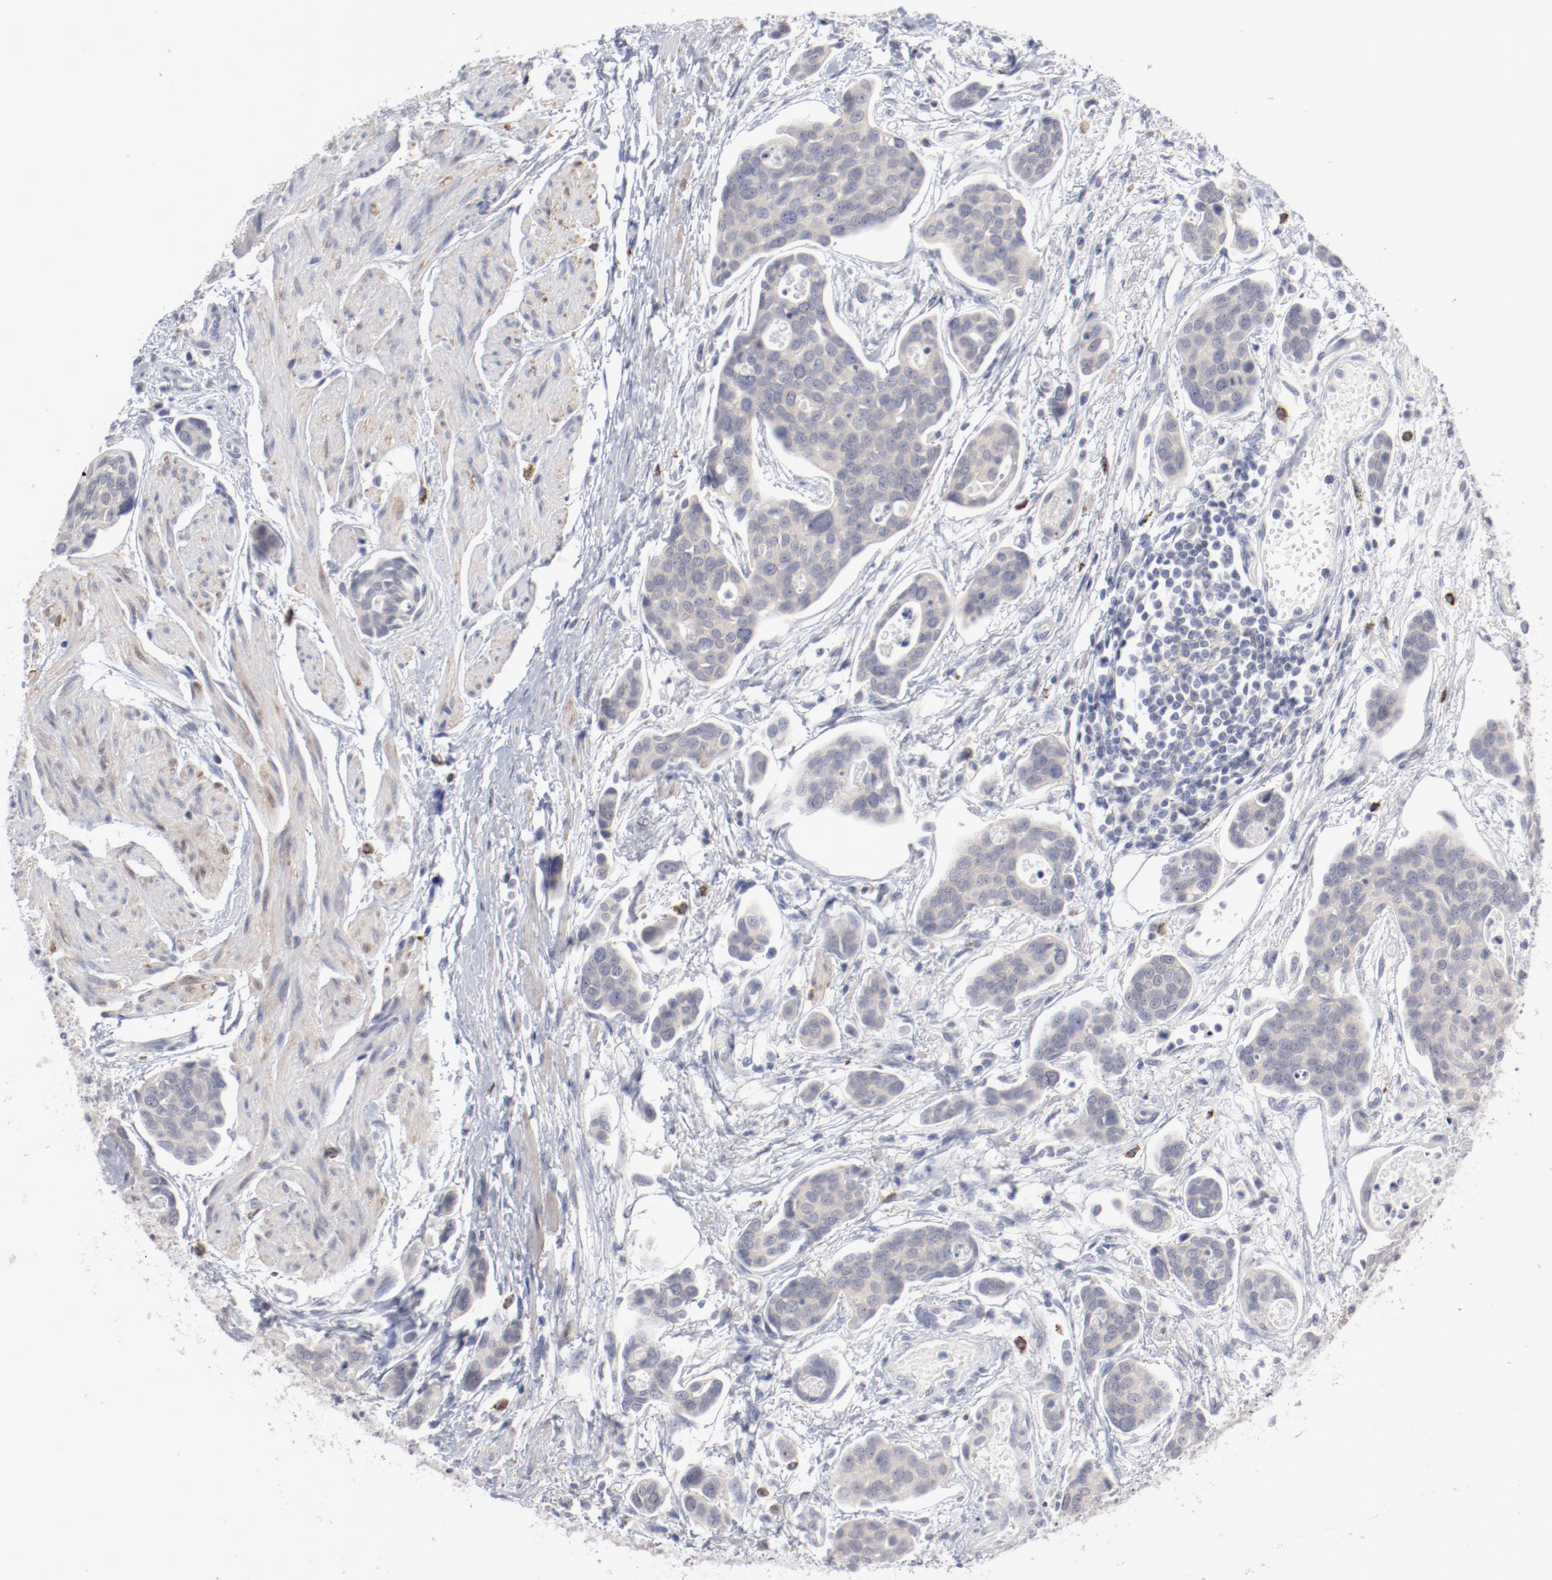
{"staining": {"intensity": "weak", "quantity": ">75%", "location": "cytoplasmic/membranous"}, "tissue": "urothelial cancer", "cell_type": "Tumor cells", "image_type": "cancer", "snomed": [{"axis": "morphology", "description": "Urothelial carcinoma, High grade"}, {"axis": "topography", "description": "Urinary bladder"}], "caption": "Immunohistochemistry micrograph of neoplastic tissue: urothelial cancer stained using immunohistochemistry shows low levels of weak protein expression localized specifically in the cytoplasmic/membranous of tumor cells, appearing as a cytoplasmic/membranous brown color.", "gene": "SH3BGR", "patient": {"sex": "male", "age": 78}}